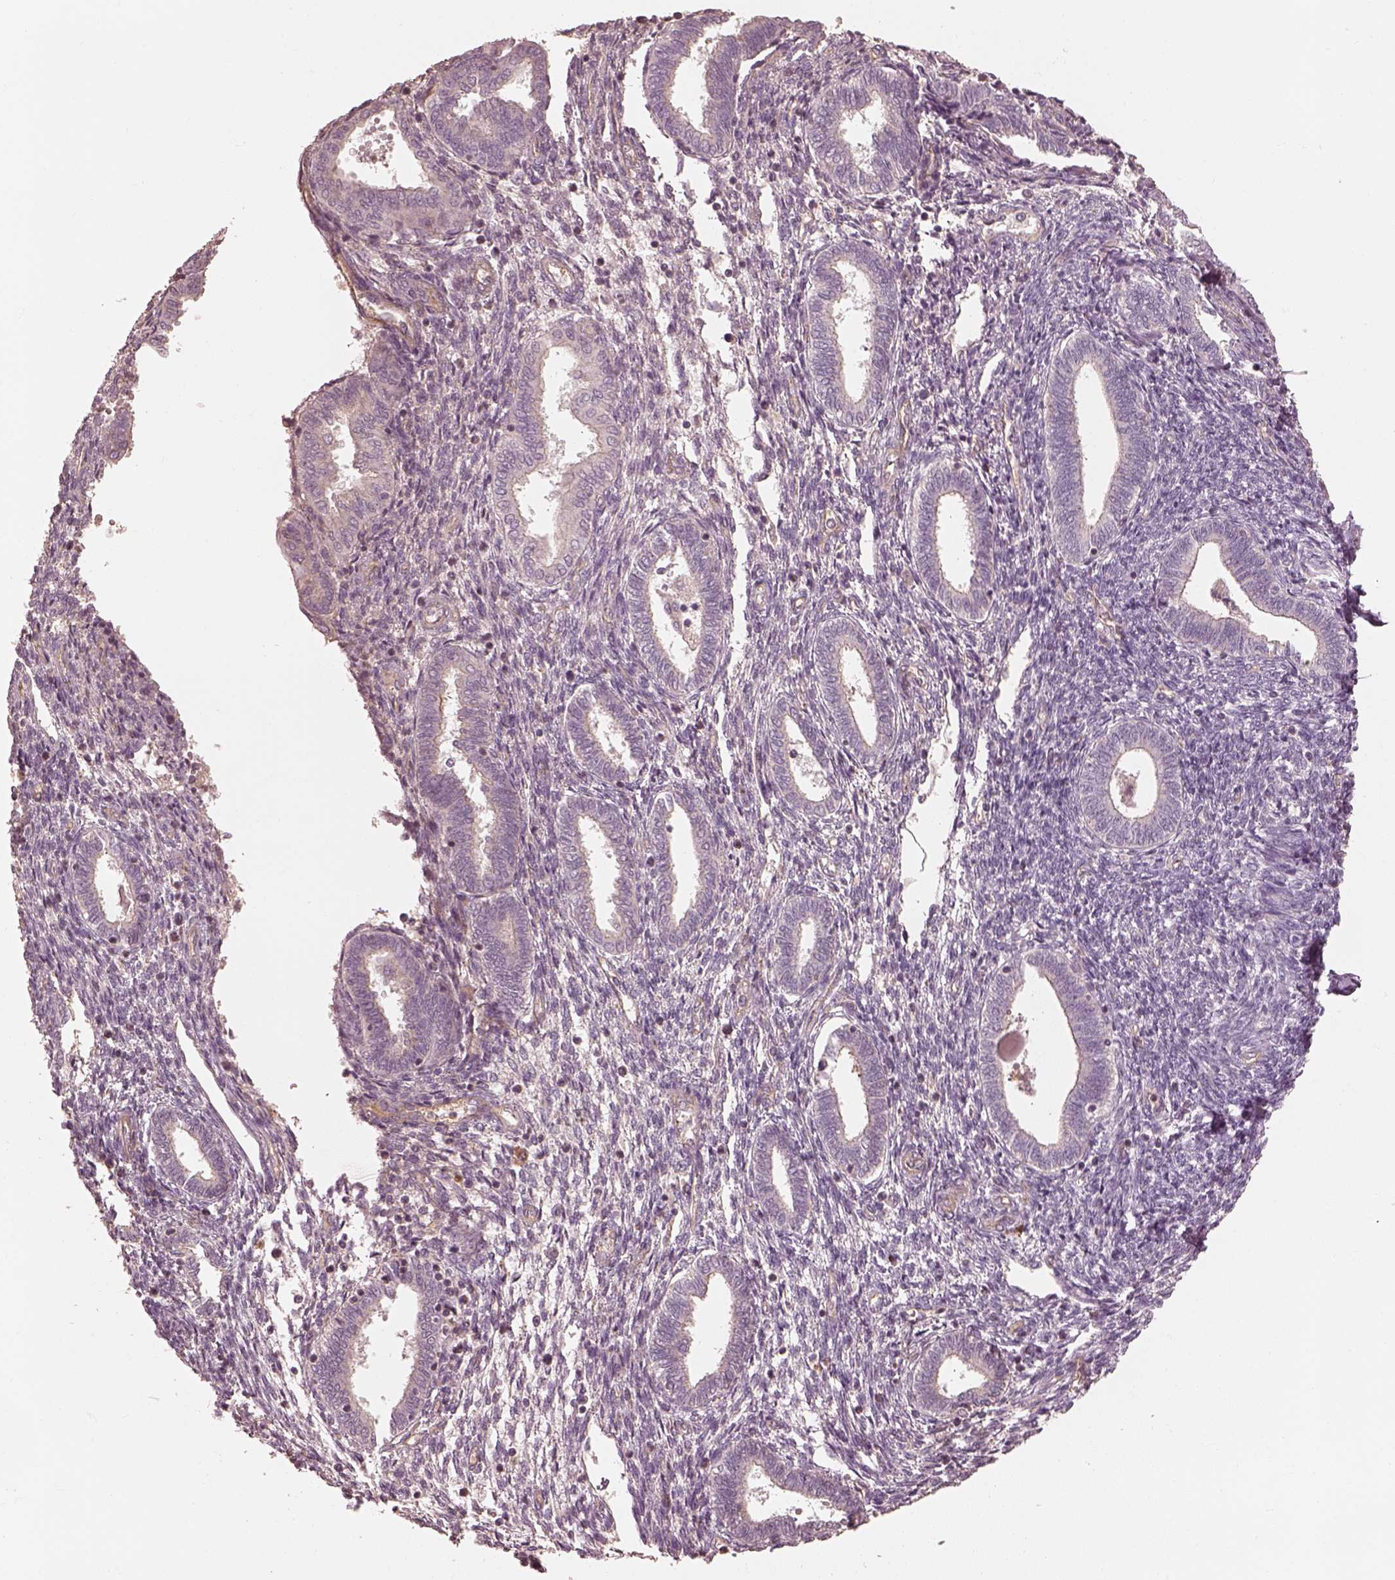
{"staining": {"intensity": "negative", "quantity": "none", "location": "none"}, "tissue": "endometrium", "cell_type": "Cells in endometrial stroma", "image_type": "normal", "snomed": [{"axis": "morphology", "description": "Normal tissue, NOS"}, {"axis": "topography", "description": "Endometrium"}], "caption": "IHC of benign human endometrium demonstrates no staining in cells in endometrial stroma.", "gene": "OTOGL", "patient": {"sex": "female", "age": 42}}